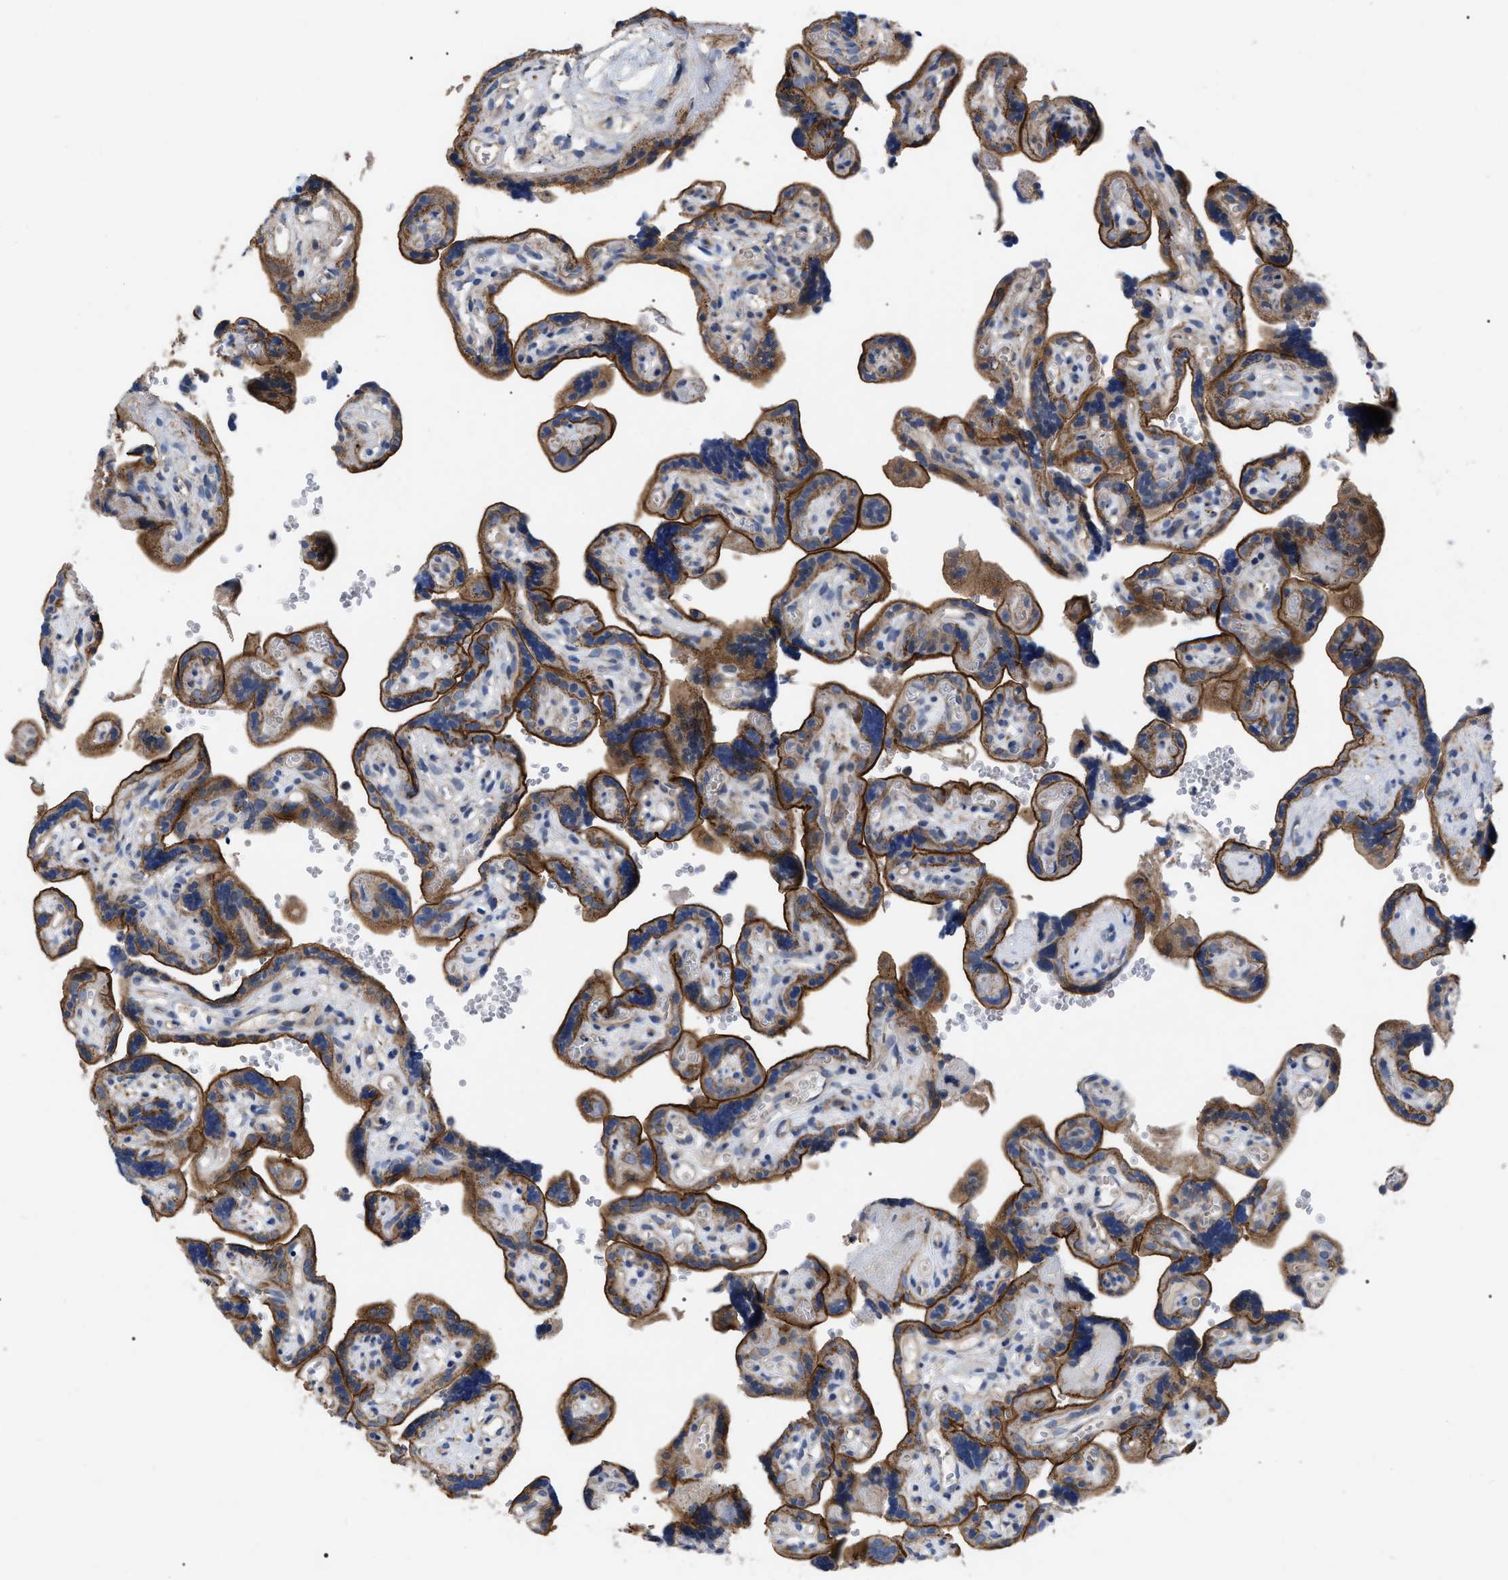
{"staining": {"intensity": "negative", "quantity": "none", "location": "none"}, "tissue": "placenta", "cell_type": "Decidual cells", "image_type": "normal", "snomed": [{"axis": "morphology", "description": "Normal tissue, NOS"}, {"axis": "topography", "description": "Placenta"}], "caption": "An IHC image of unremarkable placenta is shown. There is no staining in decidual cells of placenta. The staining was performed using DAB (3,3'-diaminobenzidine) to visualize the protein expression in brown, while the nuclei were stained in blue with hematoxylin (Magnification: 20x).", "gene": "FAM171A2", "patient": {"sex": "female", "age": 30}}